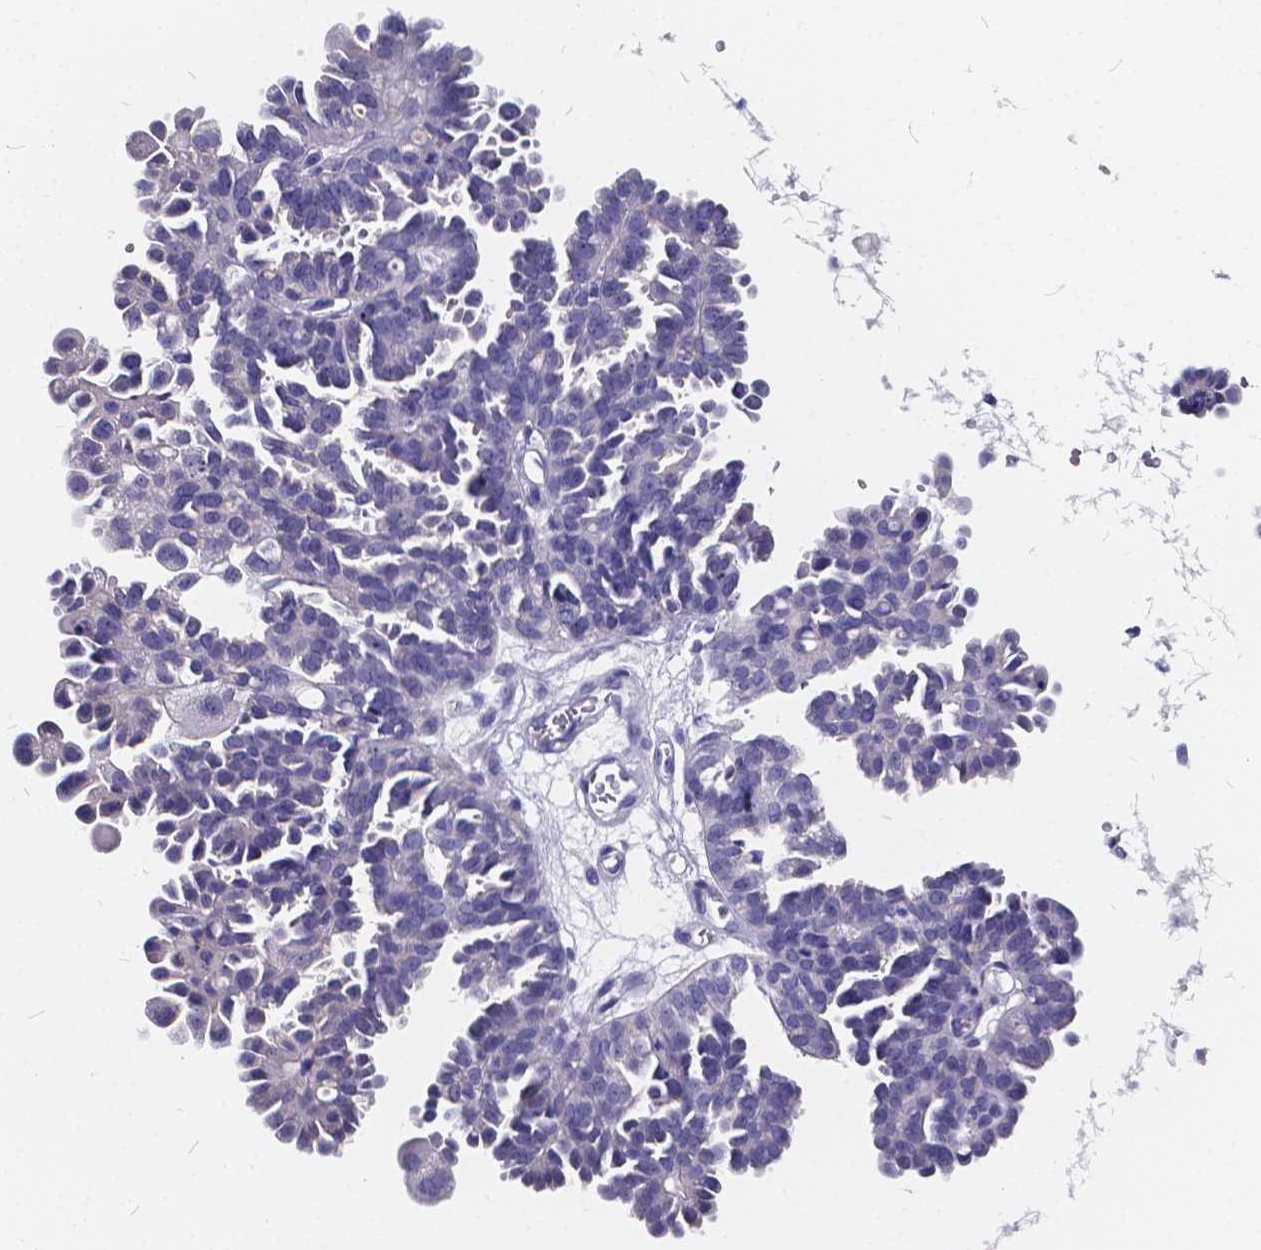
{"staining": {"intensity": "negative", "quantity": "none", "location": "none"}, "tissue": "ovarian cancer", "cell_type": "Tumor cells", "image_type": "cancer", "snomed": [{"axis": "morphology", "description": "Cystadenocarcinoma, serous, NOS"}, {"axis": "topography", "description": "Ovary"}], "caption": "Tumor cells show no significant staining in ovarian cancer (serous cystadenocarcinoma).", "gene": "SPEF2", "patient": {"sex": "female", "age": 53}}